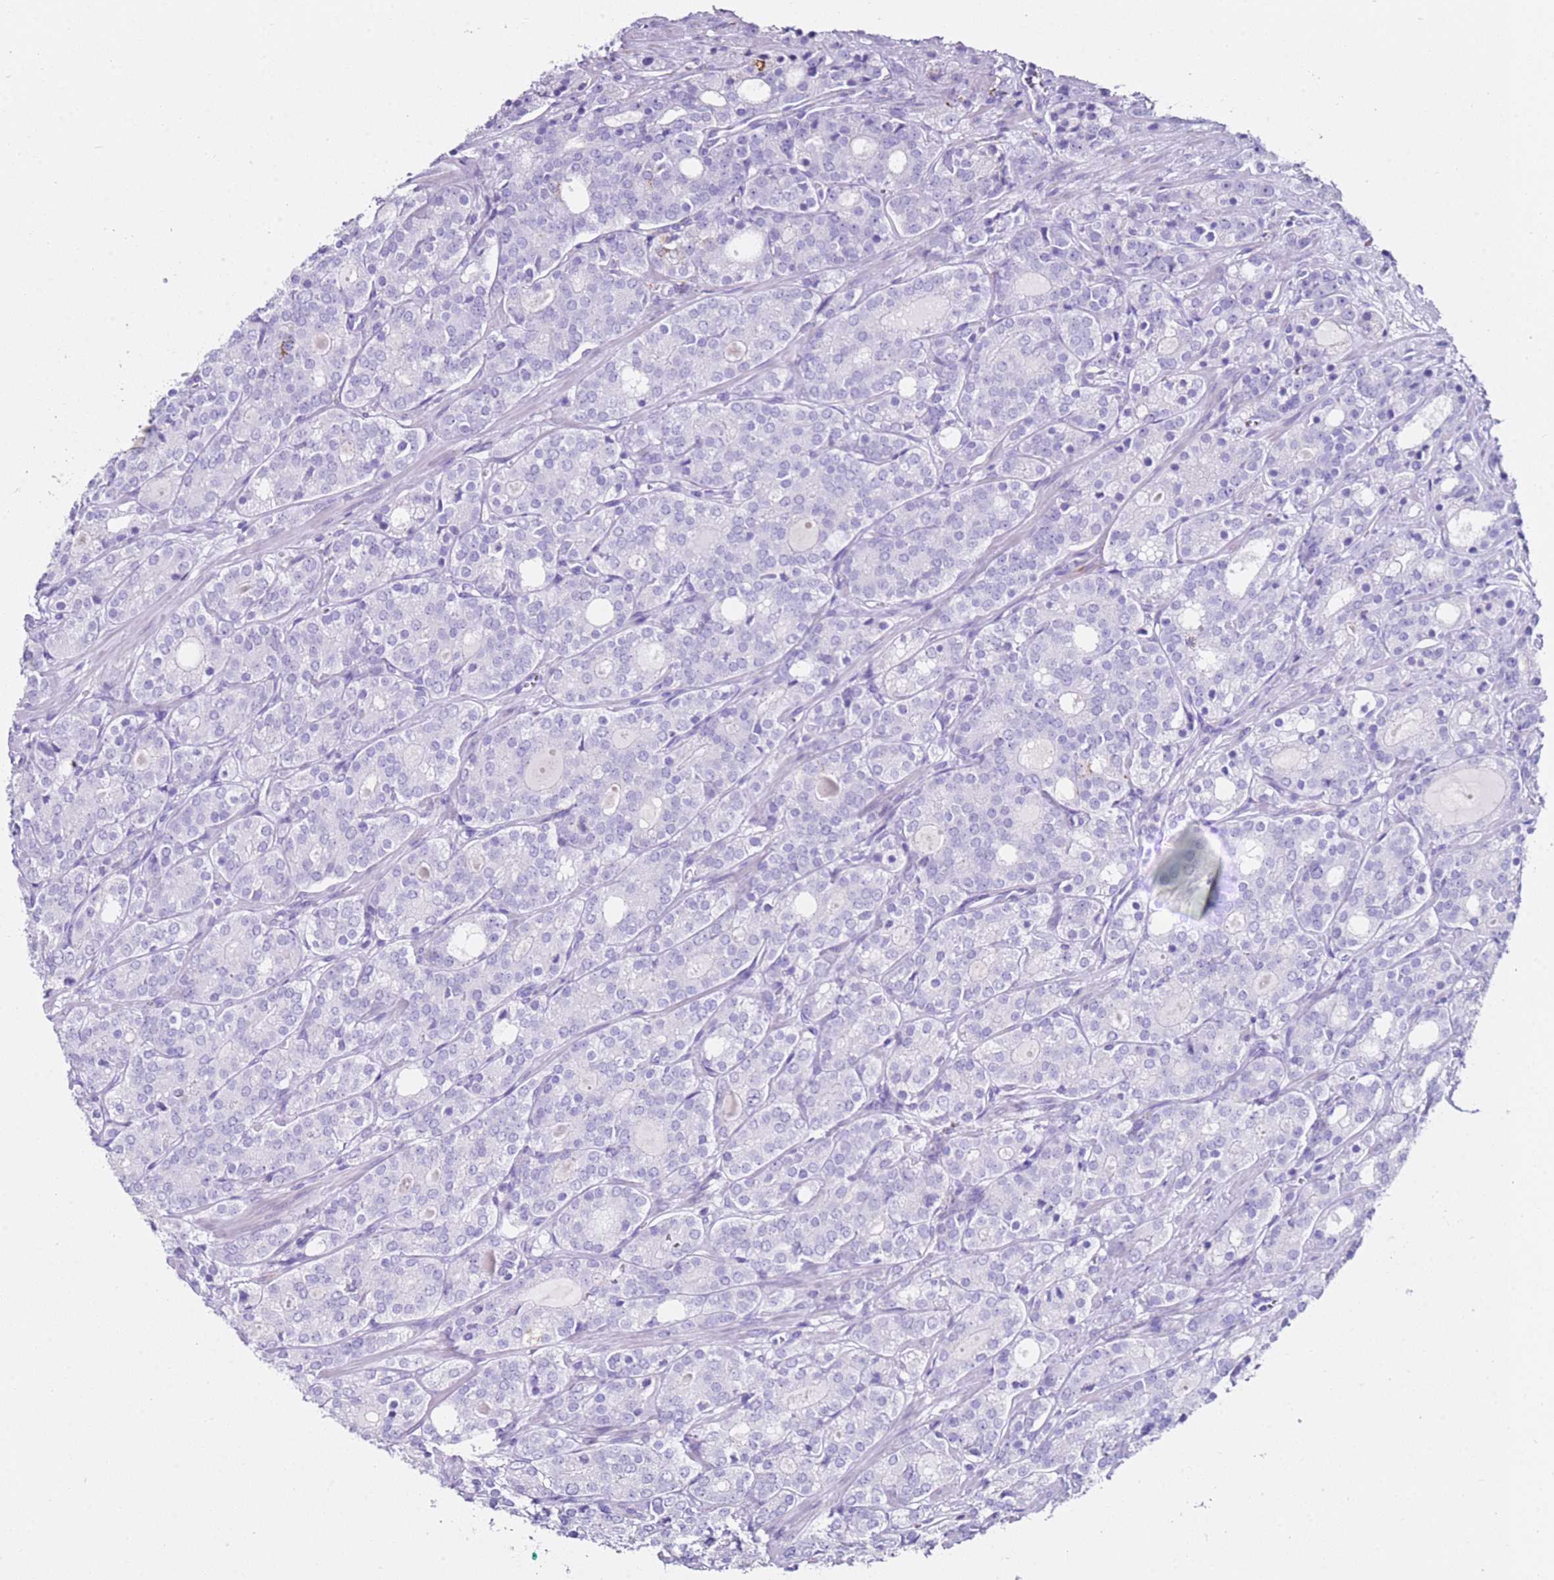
{"staining": {"intensity": "negative", "quantity": "none", "location": "none"}, "tissue": "prostate cancer", "cell_type": "Tumor cells", "image_type": "cancer", "snomed": [{"axis": "morphology", "description": "Adenocarcinoma, High grade"}, {"axis": "topography", "description": "Prostate"}], "caption": "An immunohistochemistry (IHC) histopathology image of prostate adenocarcinoma (high-grade) is shown. There is no staining in tumor cells of prostate adenocarcinoma (high-grade). (DAB (3,3'-diaminobenzidine) immunohistochemistry visualized using brightfield microscopy, high magnification).", "gene": "PTBP2", "patient": {"sex": "male", "age": 64}}